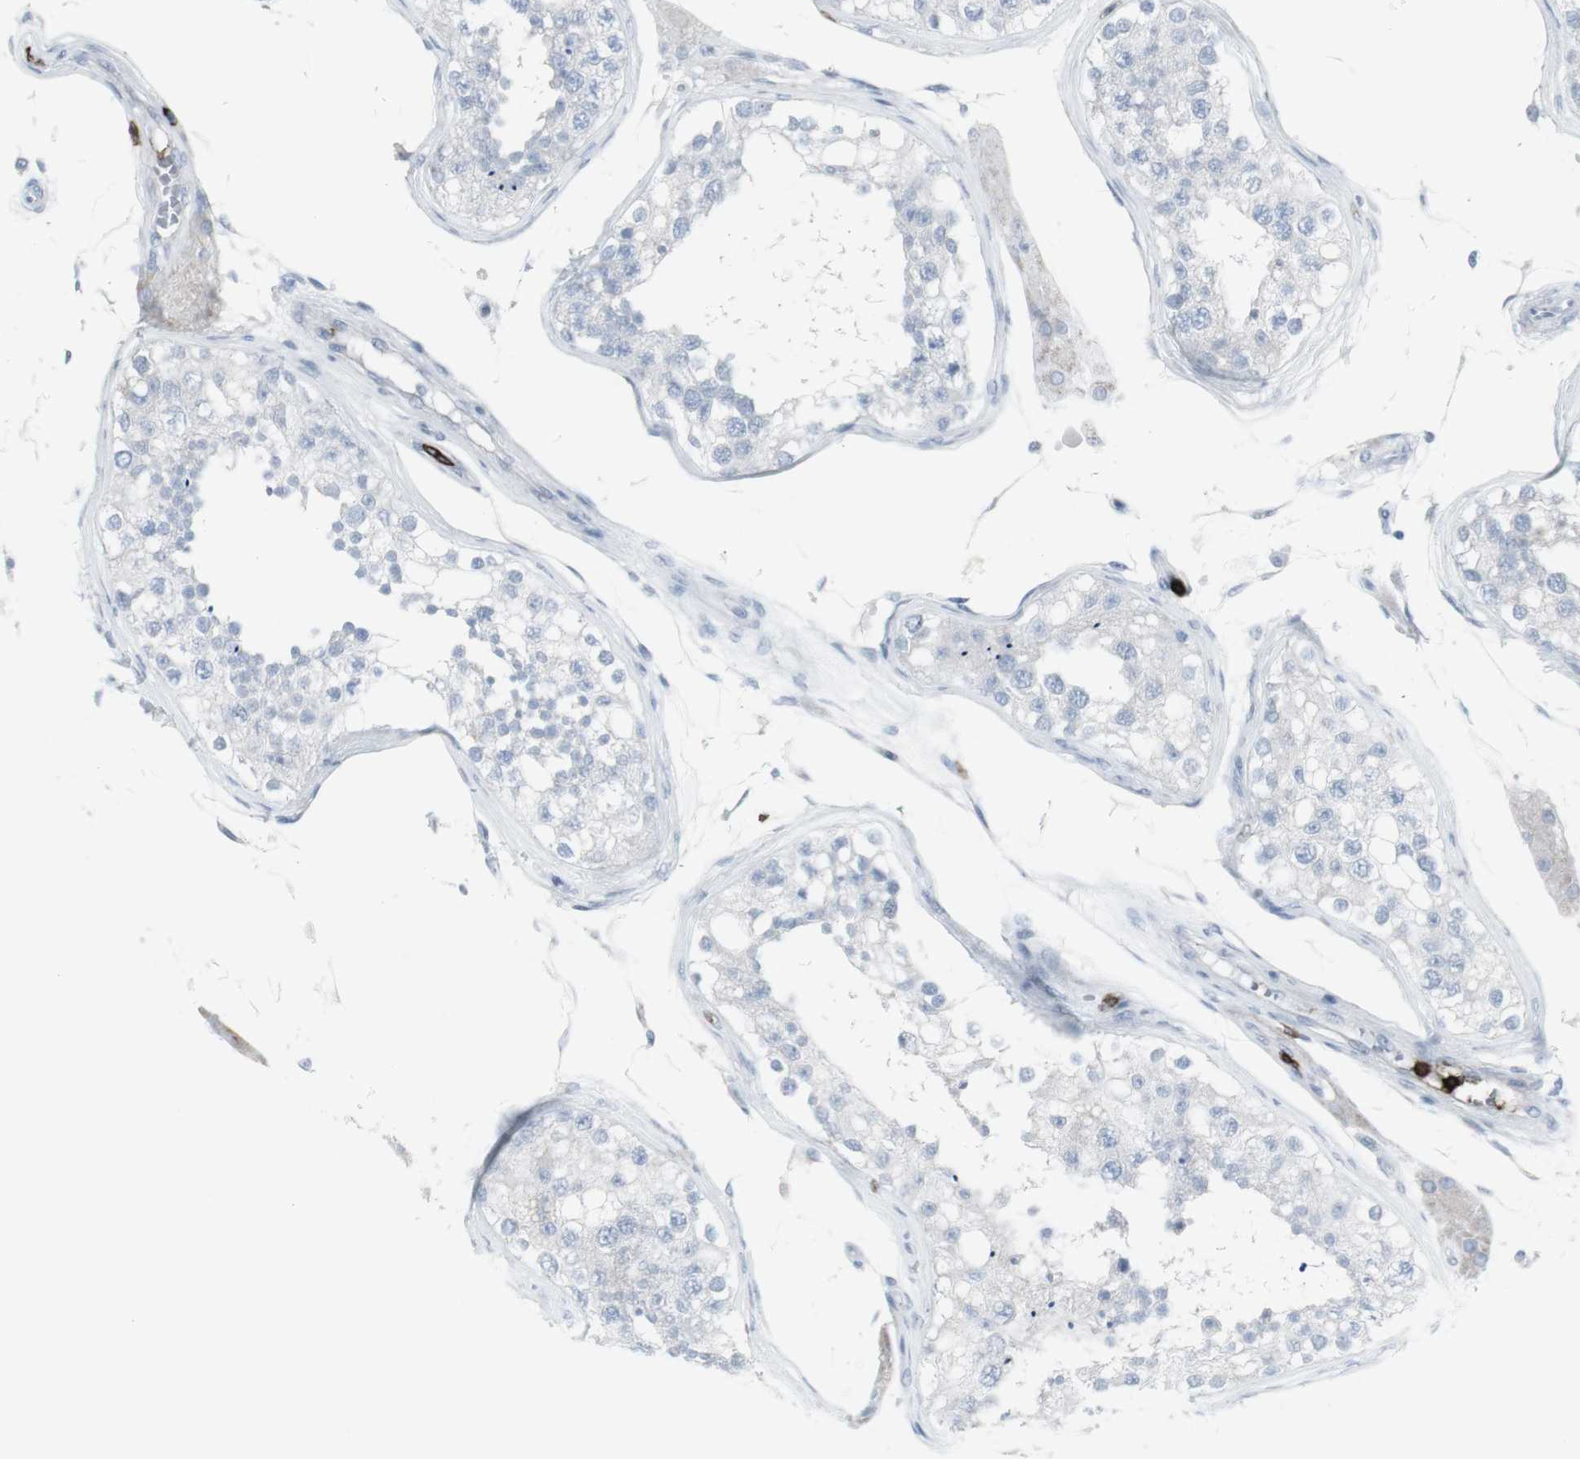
{"staining": {"intensity": "negative", "quantity": "none", "location": "none"}, "tissue": "testis", "cell_type": "Cells in seminiferous ducts", "image_type": "normal", "snomed": [{"axis": "morphology", "description": "Normal tissue, NOS"}, {"axis": "topography", "description": "Testis"}], "caption": "The photomicrograph displays no significant positivity in cells in seminiferous ducts of testis. Brightfield microscopy of immunohistochemistry stained with DAB (3,3'-diaminobenzidine) (brown) and hematoxylin (blue), captured at high magnification.", "gene": "CD247", "patient": {"sex": "male", "age": 68}}